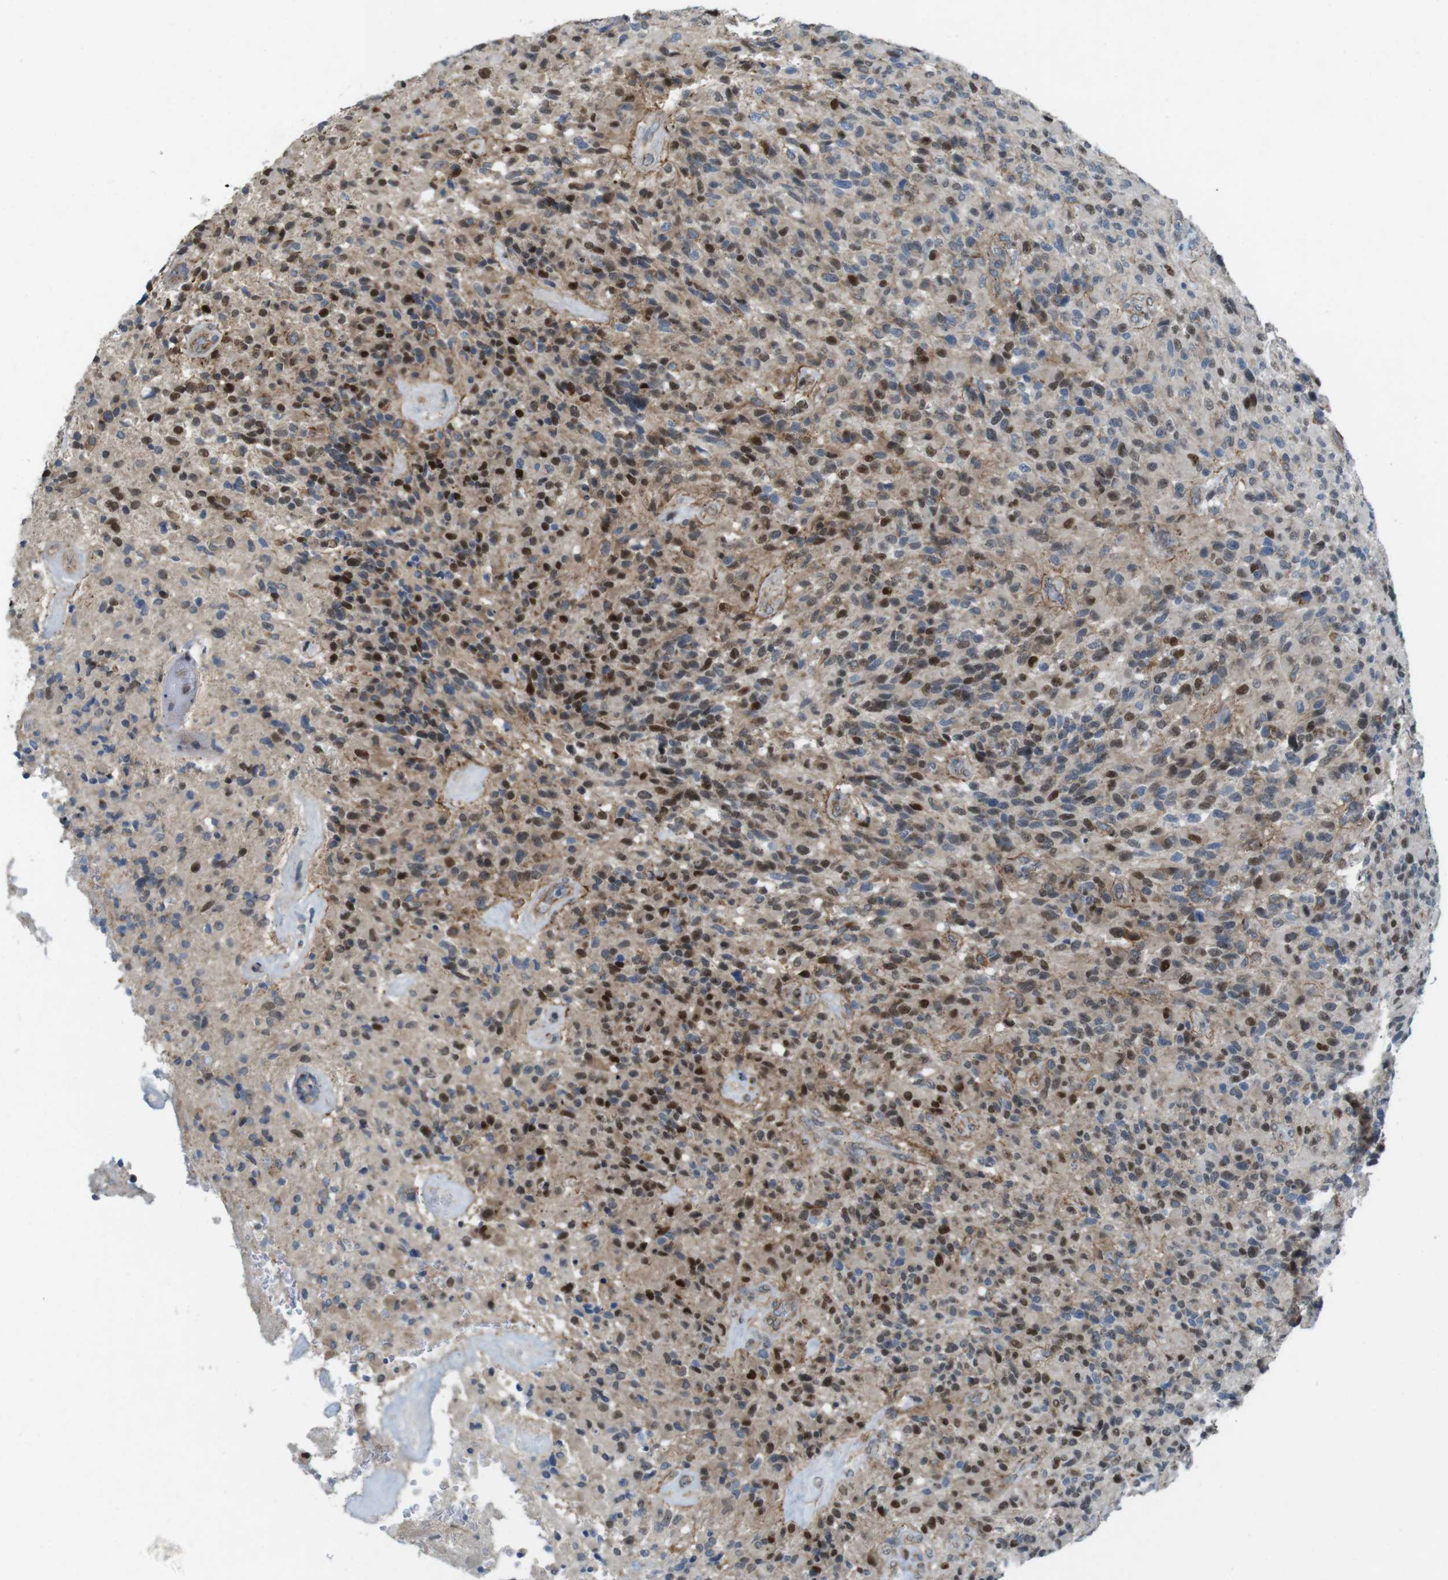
{"staining": {"intensity": "strong", "quantity": "<25%", "location": "nuclear"}, "tissue": "glioma", "cell_type": "Tumor cells", "image_type": "cancer", "snomed": [{"axis": "morphology", "description": "Glioma, malignant, High grade"}, {"axis": "topography", "description": "Brain"}], "caption": "About <25% of tumor cells in glioma show strong nuclear protein positivity as visualized by brown immunohistochemical staining.", "gene": "SKI", "patient": {"sex": "male", "age": 71}}